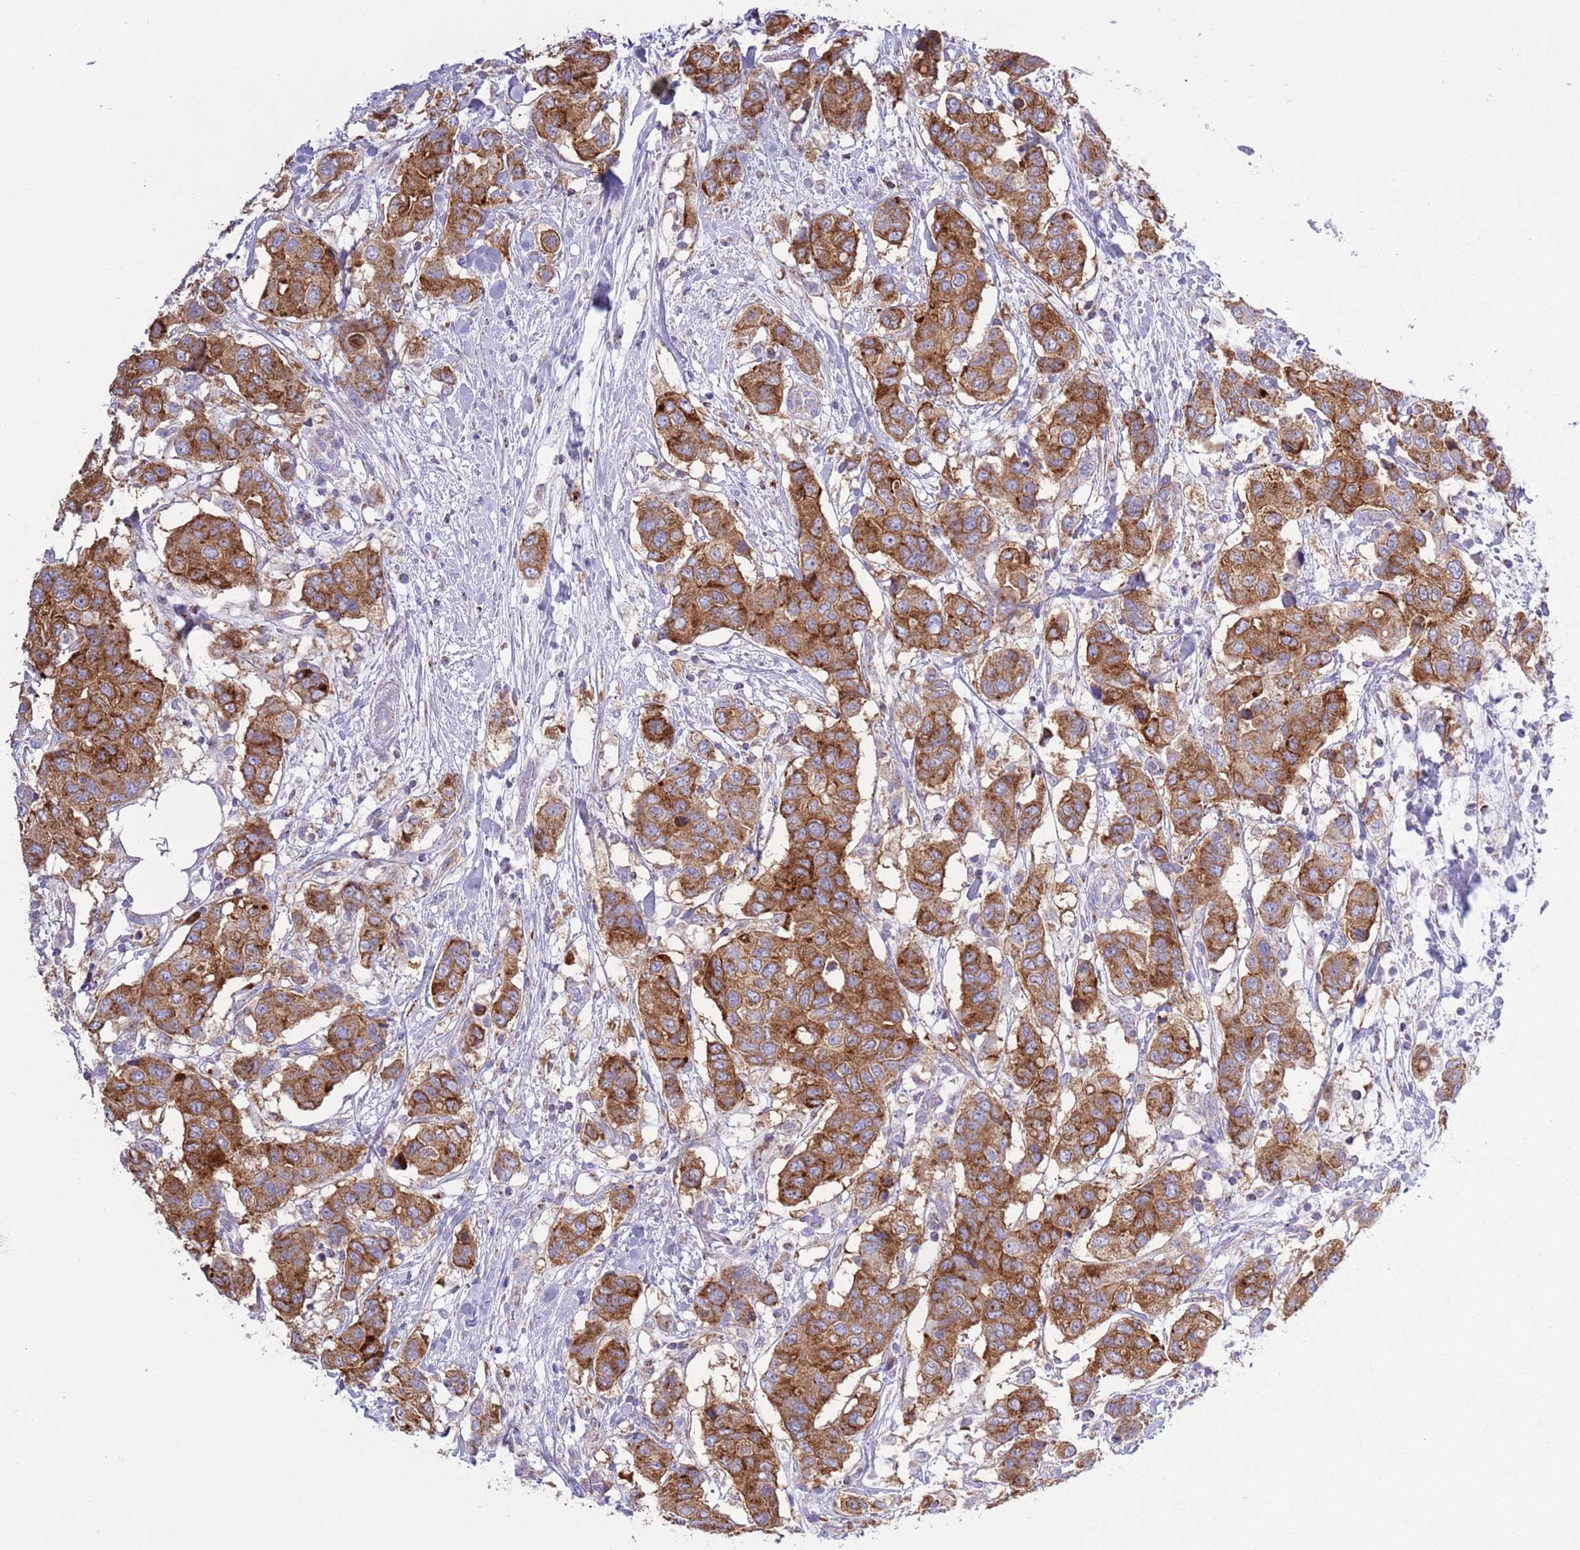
{"staining": {"intensity": "moderate", "quantity": ">75%", "location": "cytoplasmic/membranous"}, "tissue": "breast cancer", "cell_type": "Tumor cells", "image_type": "cancer", "snomed": [{"axis": "morphology", "description": "Lobular carcinoma"}, {"axis": "topography", "description": "Breast"}], "caption": "Breast cancer was stained to show a protein in brown. There is medium levels of moderate cytoplasmic/membranous staining in approximately >75% of tumor cells.", "gene": "ATP6V1B1", "patient": {"sex": "female", "age": 51}}